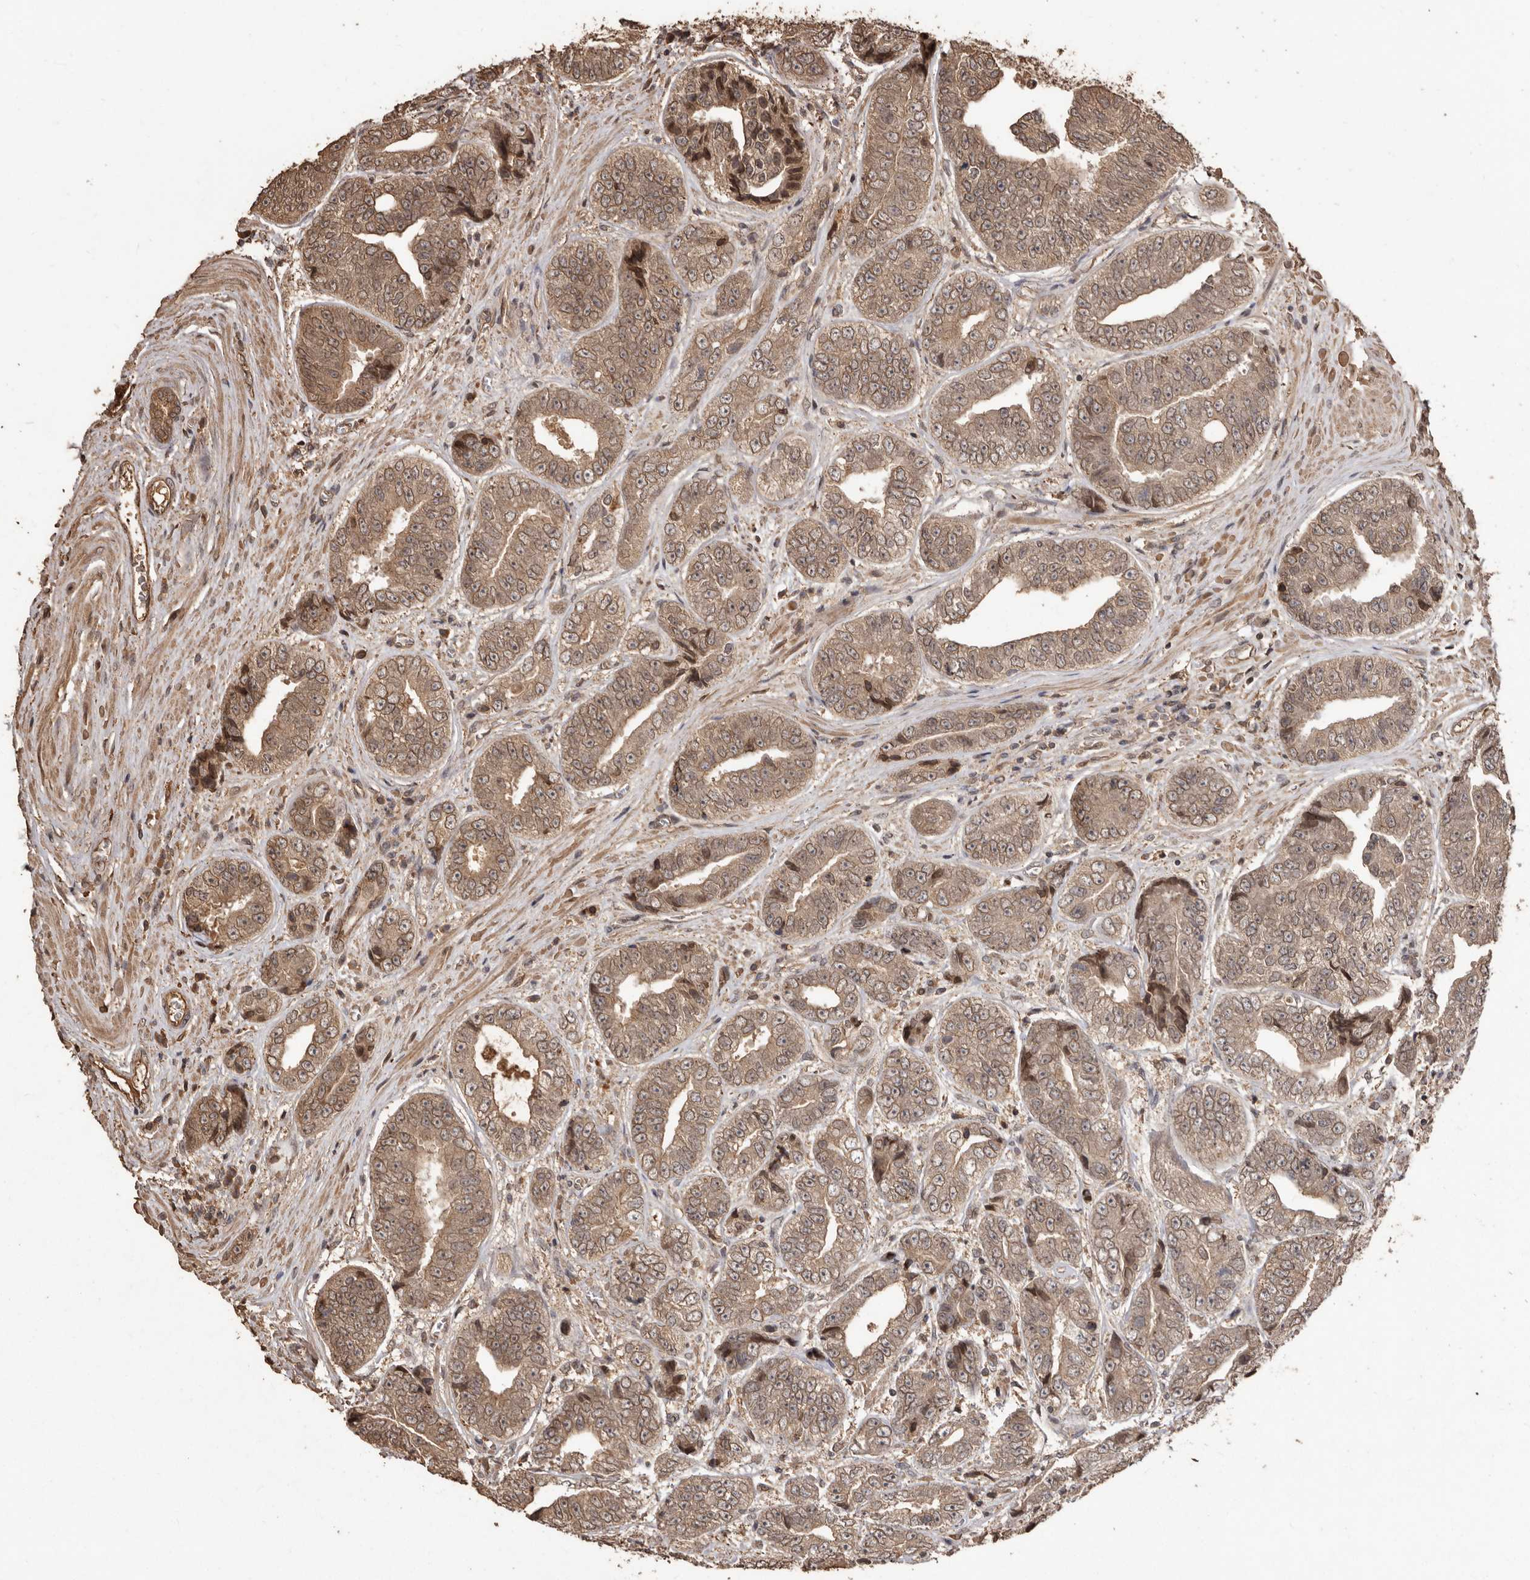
{"staining": {"intensity": "moderate", "quantity": ">75%", "location": "cytoplasmic/membranous,nuclear"}, "tissue": "prostate cancer", "cell_type": "Tumor cells", "image_type": "cancer", "snomed": [{"axis": "morphology", "description": "Adenocarcinoma, High grade"}, {"axis": "topography", "description": "Prostate"}], "caption": "Immunohistochemical staining of prostate cancer reveals medium levels of moderate cytoplasmic/membranous and nuclear expression in approximately >75% of tumor cells.", "gene": "NUP43", "patient": {"sex": "male", "age": 61}}